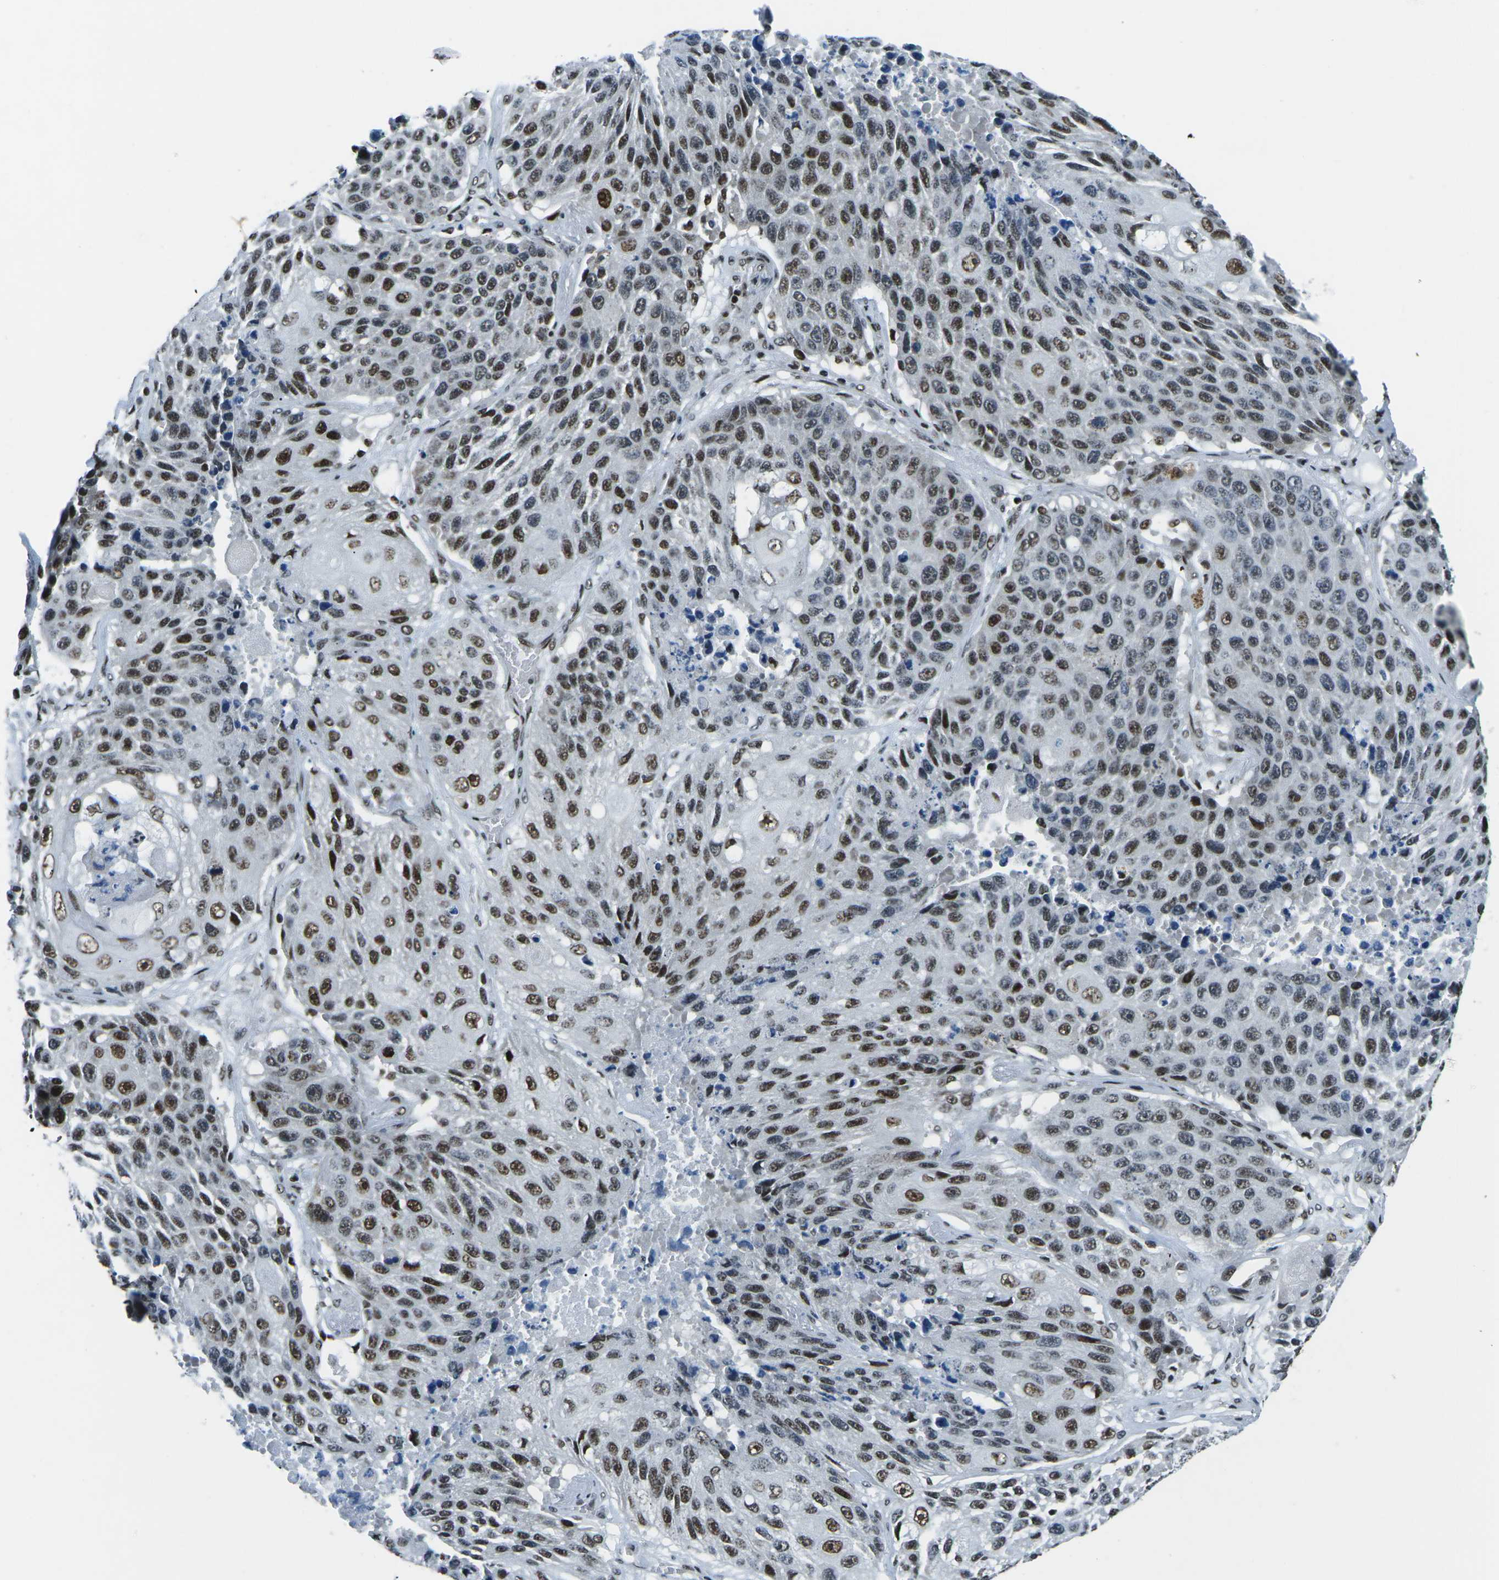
{"staining": {"intensity": "moderate", "quantity": ">75%", "location": "nuclear"}, "tissue": "lung cancer", "cell_type": "Tumor cells", "image_type": "cancer", "snomed": [{"axis": "morphology", "description": "Squamous cell carcinoma, NOS"}, {"axis": "topography", "description": "Lung"}], "caption": "High-power microscopy captured an immunohistochemistry (IHC) histopathology image of lung squamous cell carcinoma, revealing moderate nuclear positivity in about >75% of tumor cells.", "gene": "RBL2", "patient": {"sex": "male", "age": 61}}